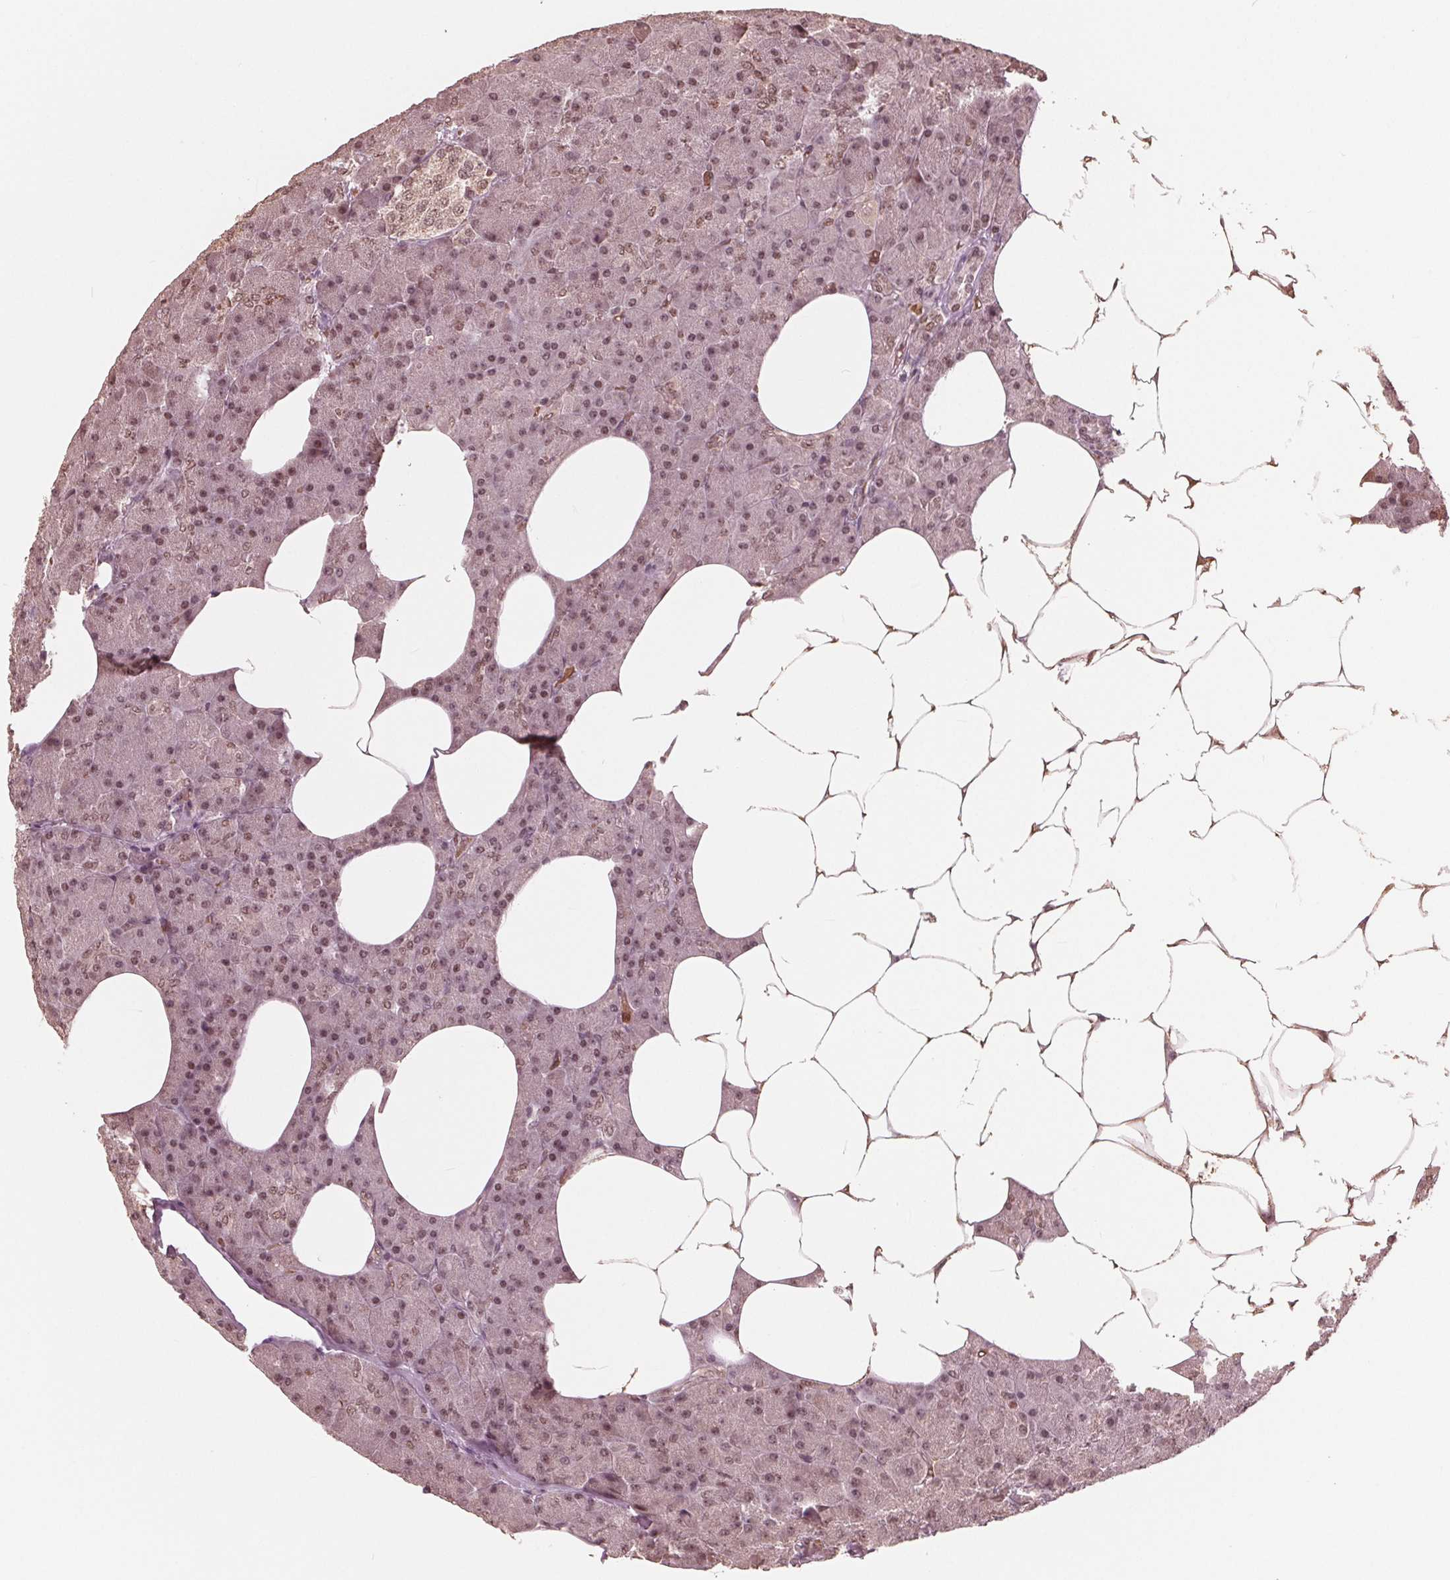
{"staining": {"intensity": "weak", "quantity": "25%-75%", "location": "nuclear"}, "tissue": "pancreas", "cell_type": "Exocrine glandular cells", "image_type": "normal", "snomed": [{"axis": "morphology", "description": "Normal tissue, NOS"}, {"axis": "topography", "description": "Pancreas"}], "caption": "Immunohistochemistry of normal pancreas reveals low levels of weak nuclear positivity in about 25%-75% of exocrine glandular cells.", "gene": "HIRIP3", "patient": {"sex": "female", "age": 45}}